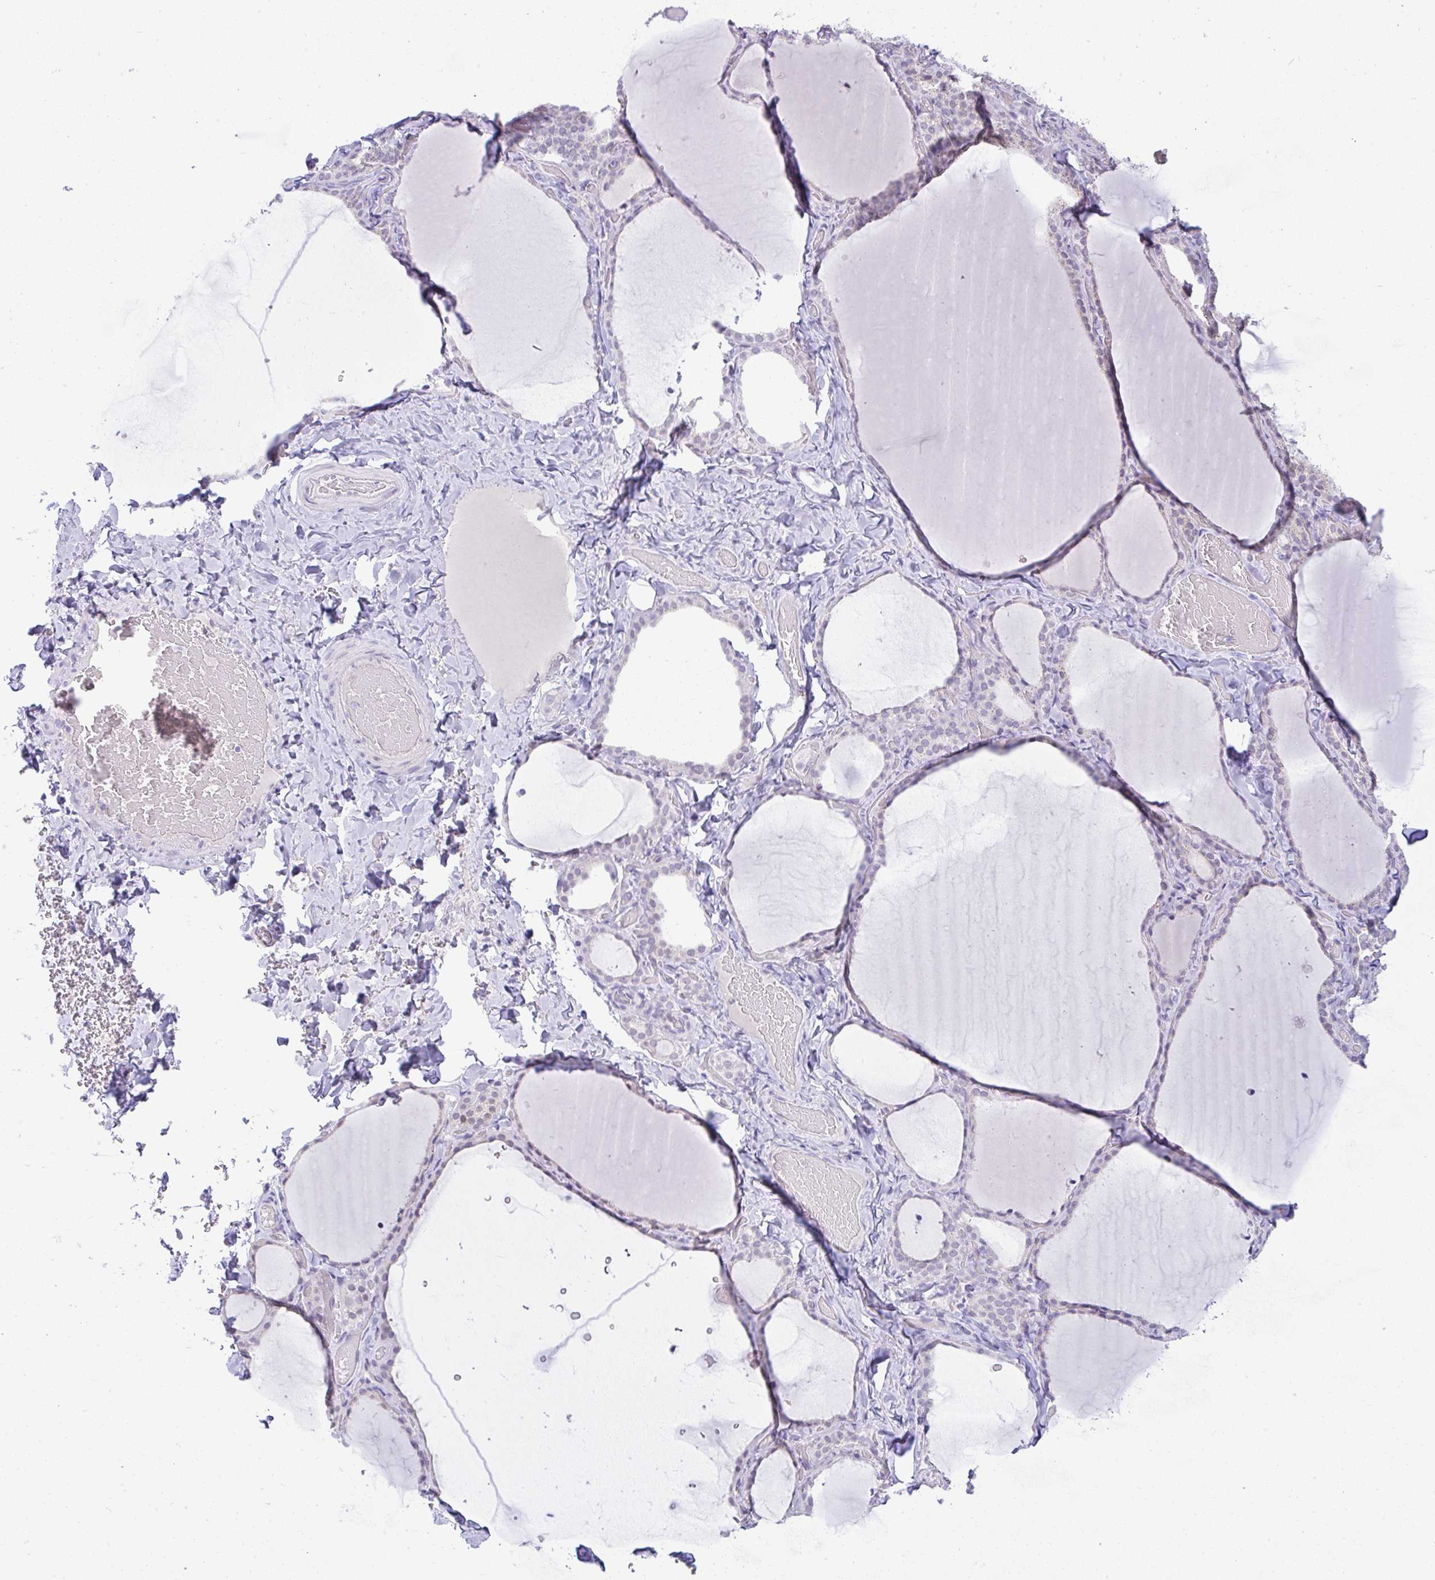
{"staining": {"intensity": "negative", "quantity": "none", "location": "none"}, "tissue": "thyroid gland", "cell_type": "Glandular cells", "image_type": "normal", "snomed": [{"axis": "morphology", "description": "Normal tissue, NOS"}, {"axis": "topography", "description": "Thyroid gland"}], "caption": "DAB (3,3'-diaminobenzidine) immunohistochemical staining of benign thyroid gland shows no significant positivity in glandular cells. (Stains: DAB (3,3'-diaminobenzidine) immunohistochemistry (IHC) with hematoxylin counter stain, Microscopy: brightfield microscopy at high magnification).", "gene": "FAM177A1", "patient": {"sex": "female", "age": 22}}